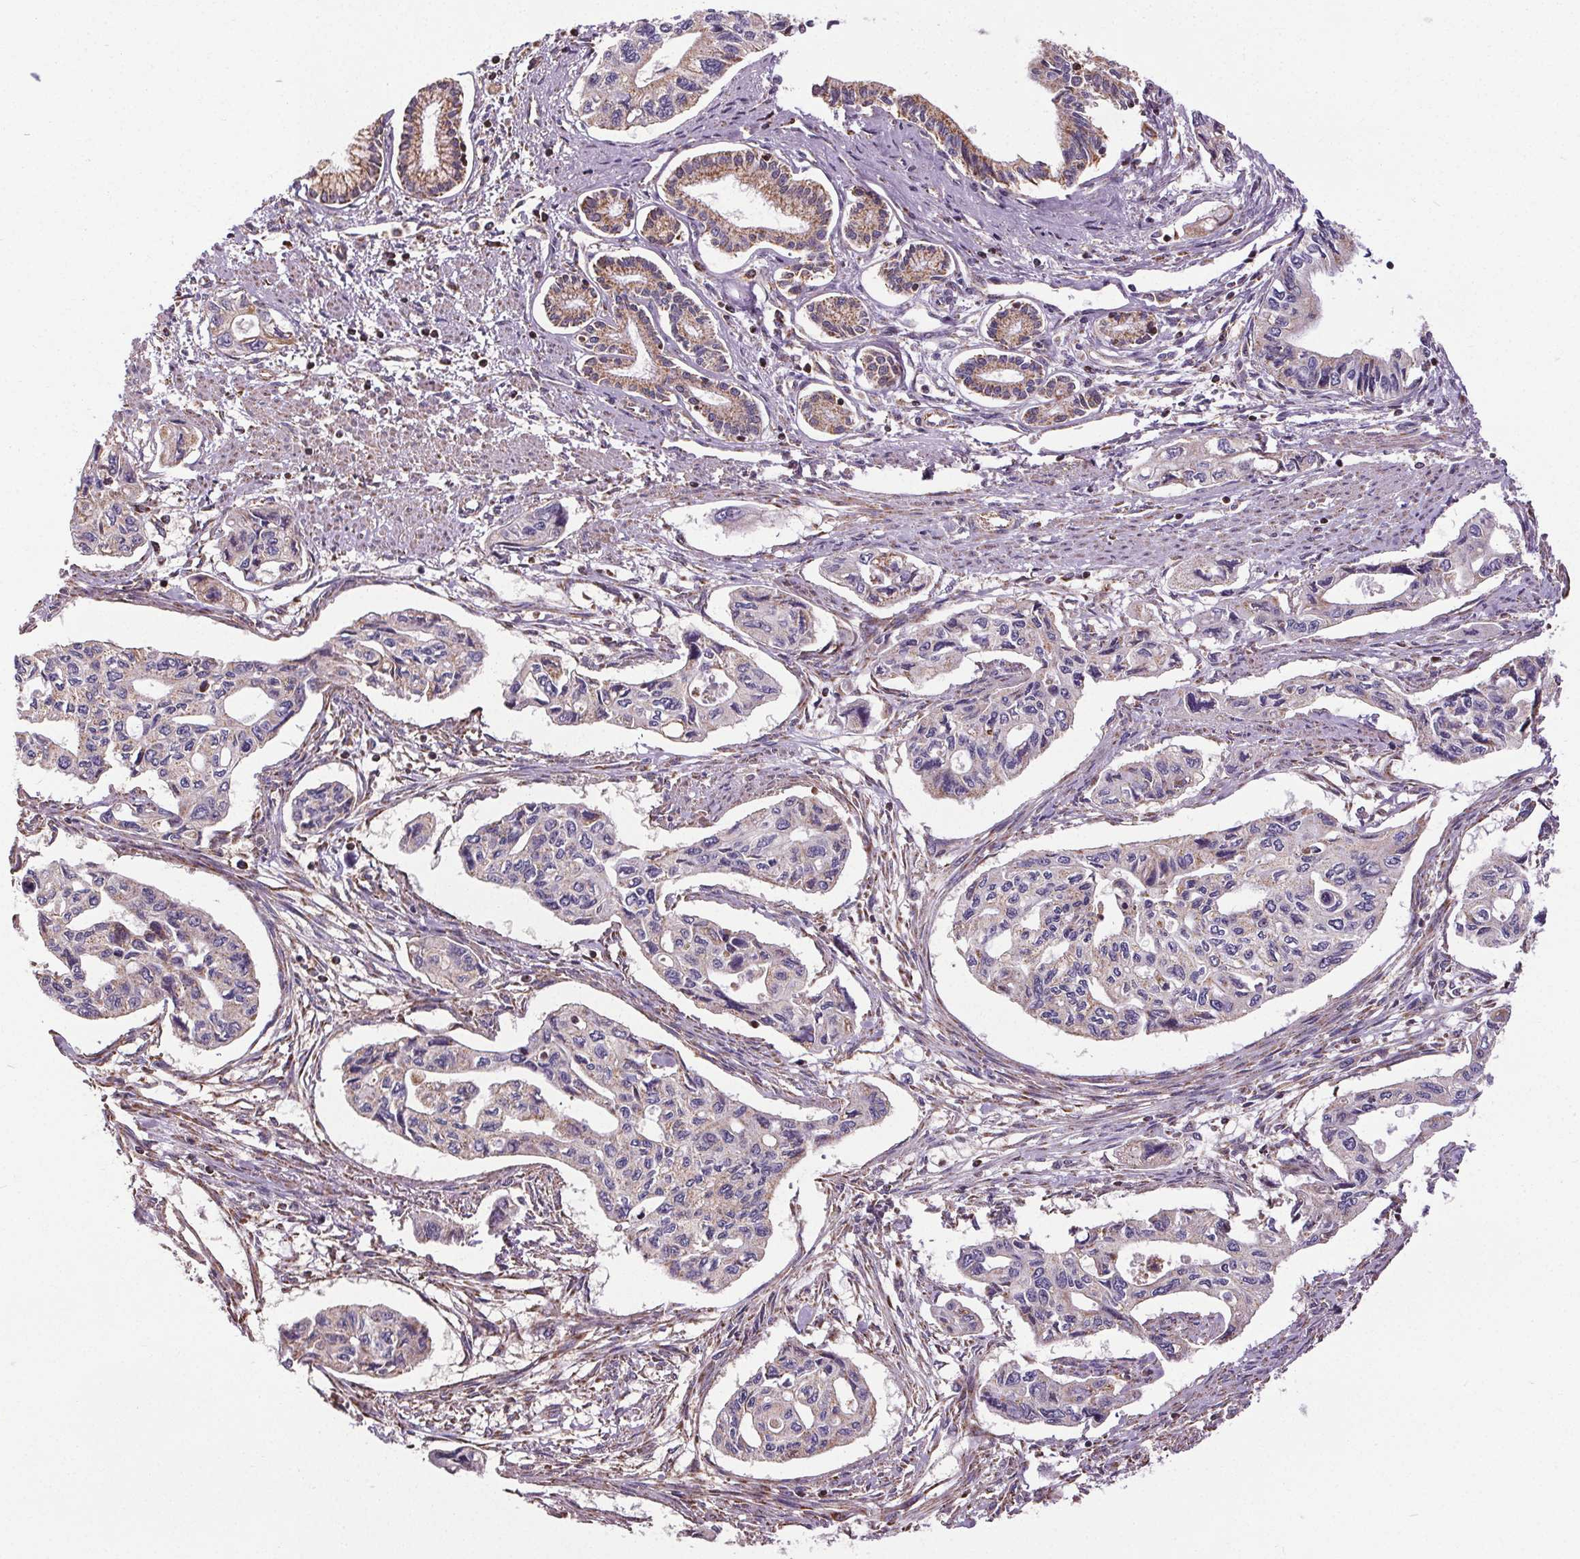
{"staining": {"intensity": "moderate", "quantity": "<25%", "location": "cytoplasmic/membranous"}, "tissue": "pancreatic cancer", "cell_type": "Tumor cells", "image_type": "cancer", "snomed": [{"axis": "morphology", "description": "Adenocarcinoma, NOS"}, {"axis": "topography", "description": "Pancreas"}], "caption": "Protein expression analysis of human pancreatic adenocarcinoma reveals moderate cytoplasmic/membranous positivity in about <25% of tumor cells.", "gene": "ZNF548", "patient": {"sex": "female", "age": 76}}